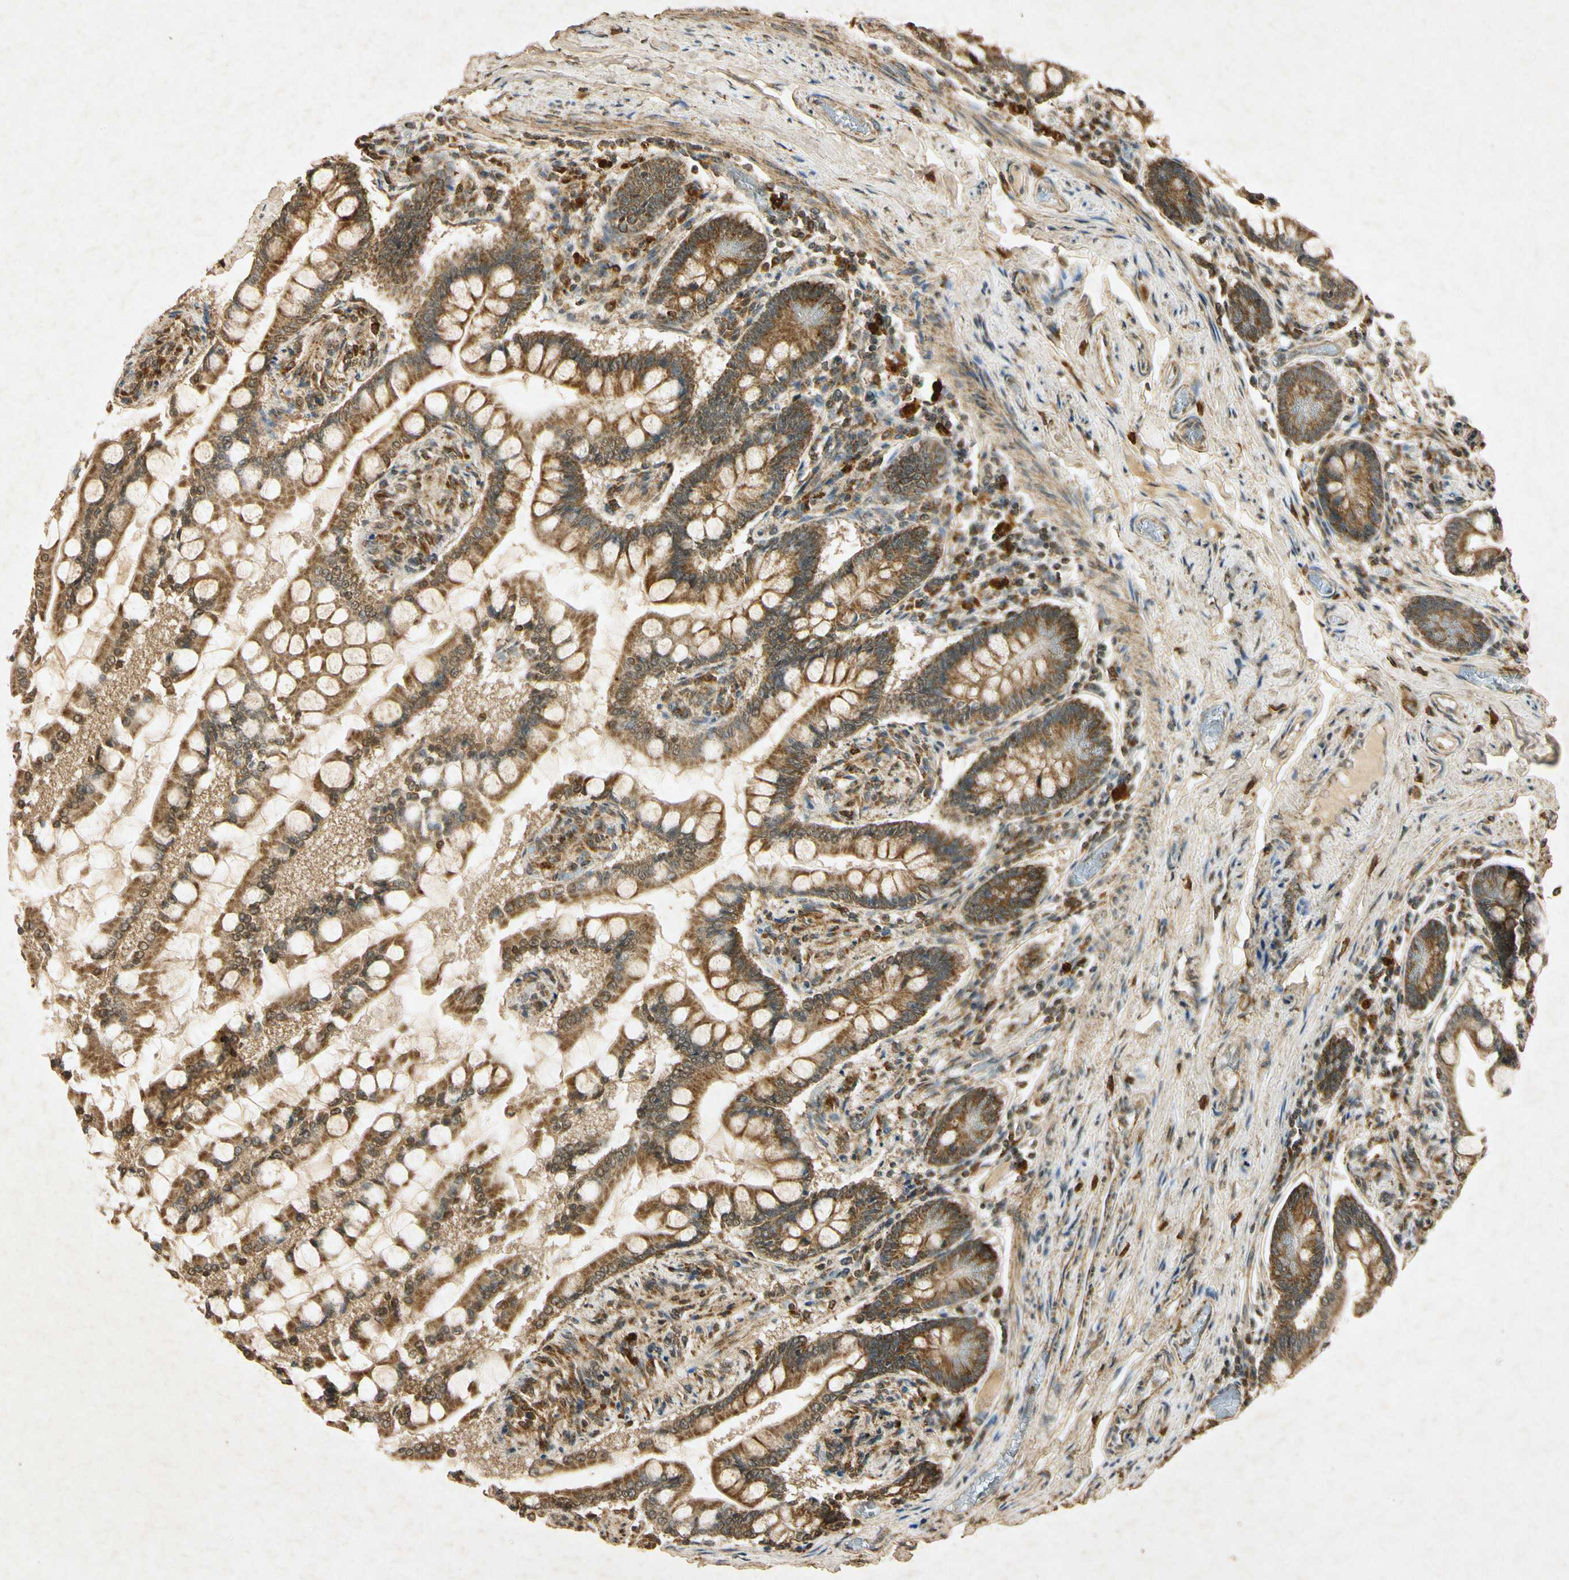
{"staining": {"intensity": "strong", "quantity": ">75%", "location": "cytoplasmic/membranous"}, "tissue": "small intestine", "cell_type": "Glandular cells", "image_type": "normal", "snomed": [{"axis": "morphology", "description": "Normal tissue, NOS"}, {"axis": "topography", "description": "Small intestine"}], "caption": "A brown stain shows strong cytoplasmic/membranous expression of a protein in glandular cells of unremarkable small intestine. (brown staining indicates protein expression, while blue staining denotes nuclei).", "gene": "PRDX3", "patient": {"sex": "male", "age": 41}}